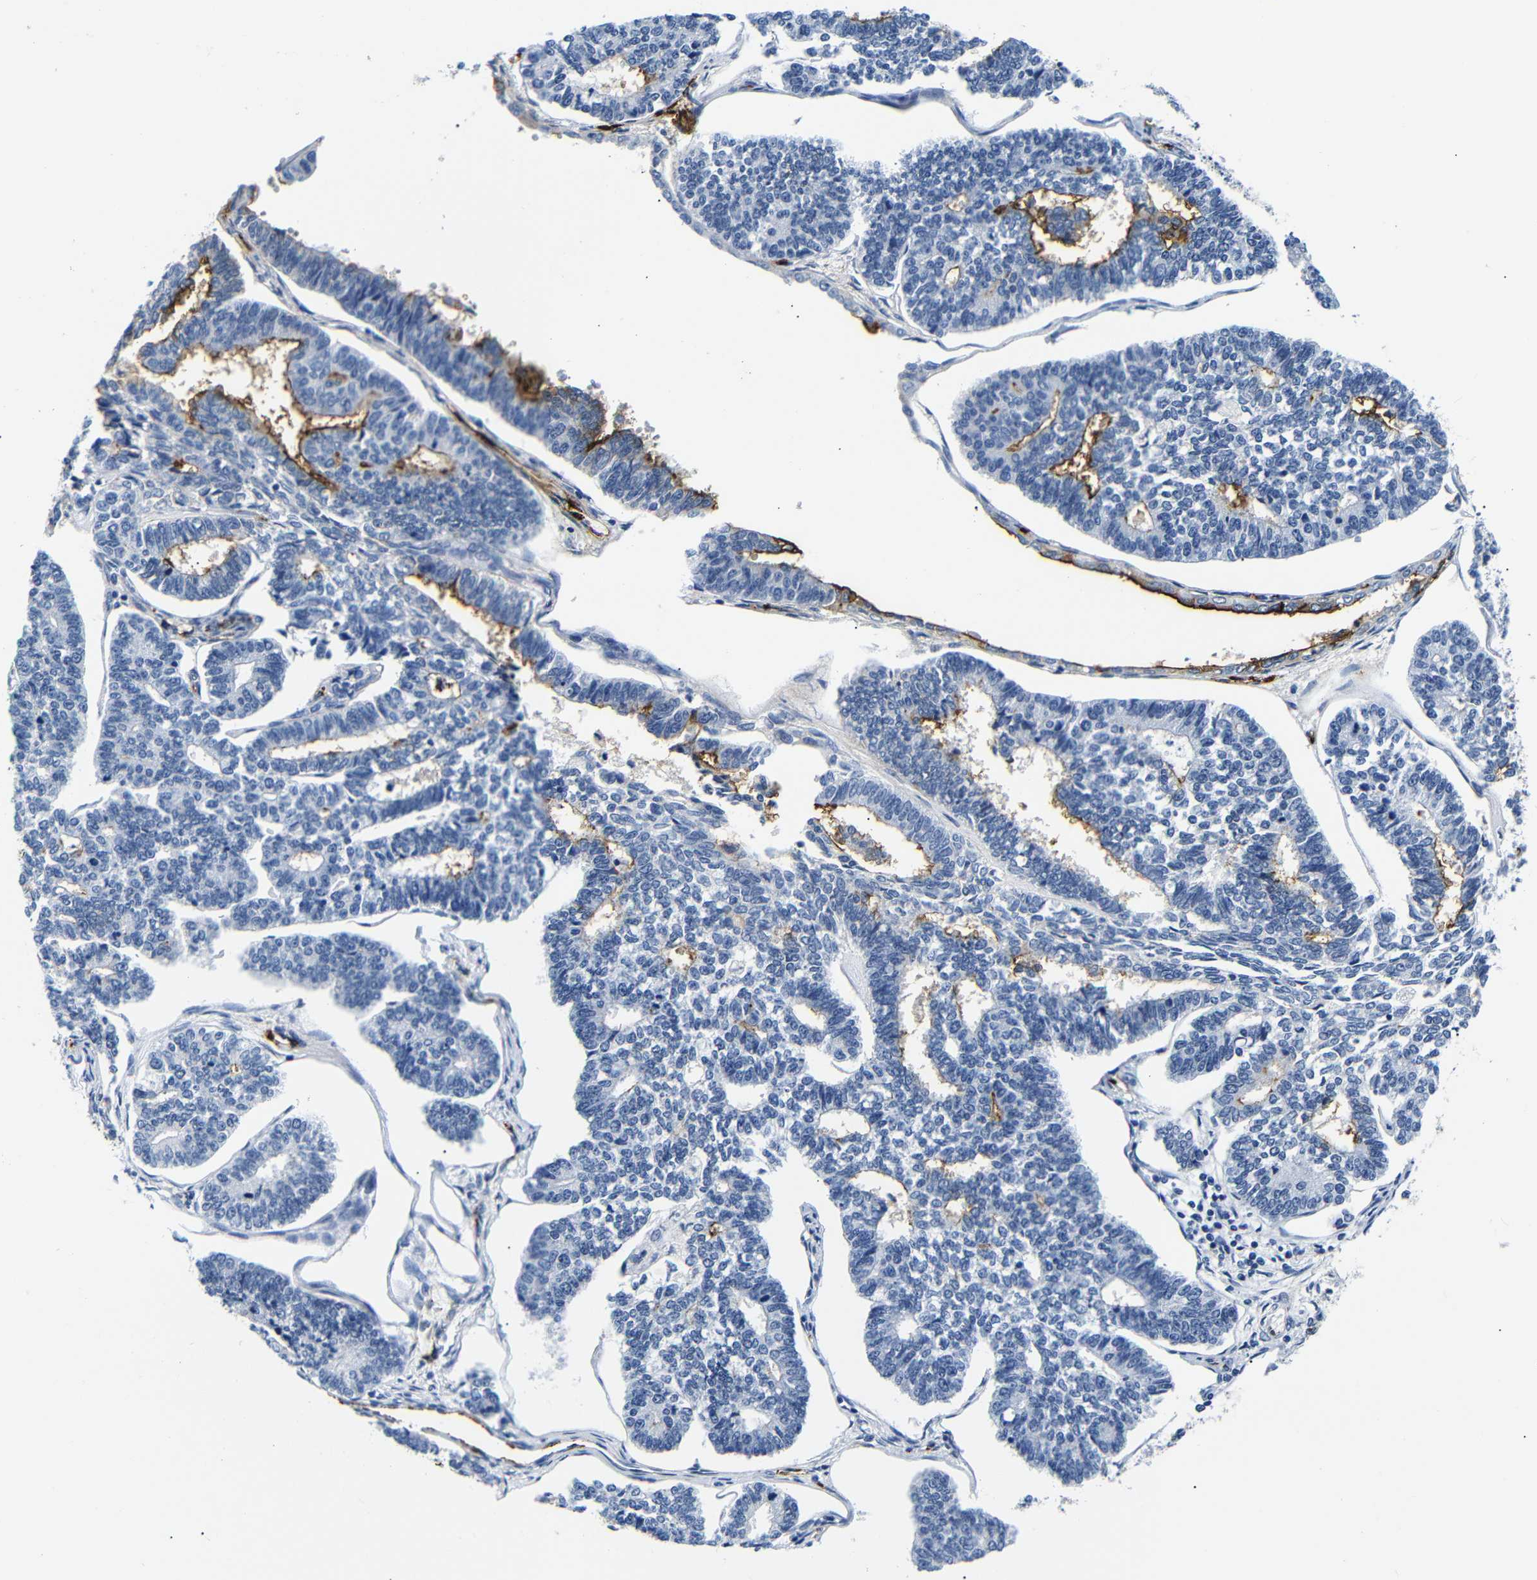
{"staining": {"intensity": "moderate", "quantity": "<25%", "location": "cytoplasmic/membranous"}, "tissue": "endometrial cancer", "cell_type": "Tumor cells", "image_type": "cancer", "snomed": [{"axis": "morphology", "description": "Adenocarcinoma, NOS"}, {"axis": "topography", "description": "Endometrium"}], "caption": "This micrograph displays endometrial cancer (adenocarcinoma) stained with IHC to label a protein in brown. The cytoplasmic/membranous of tumor cells show moderate positivity for the protein. Nuclei are counter-stained blue.", "gene": "MUC4", "patient": {"sex": "female", "age": 70}}